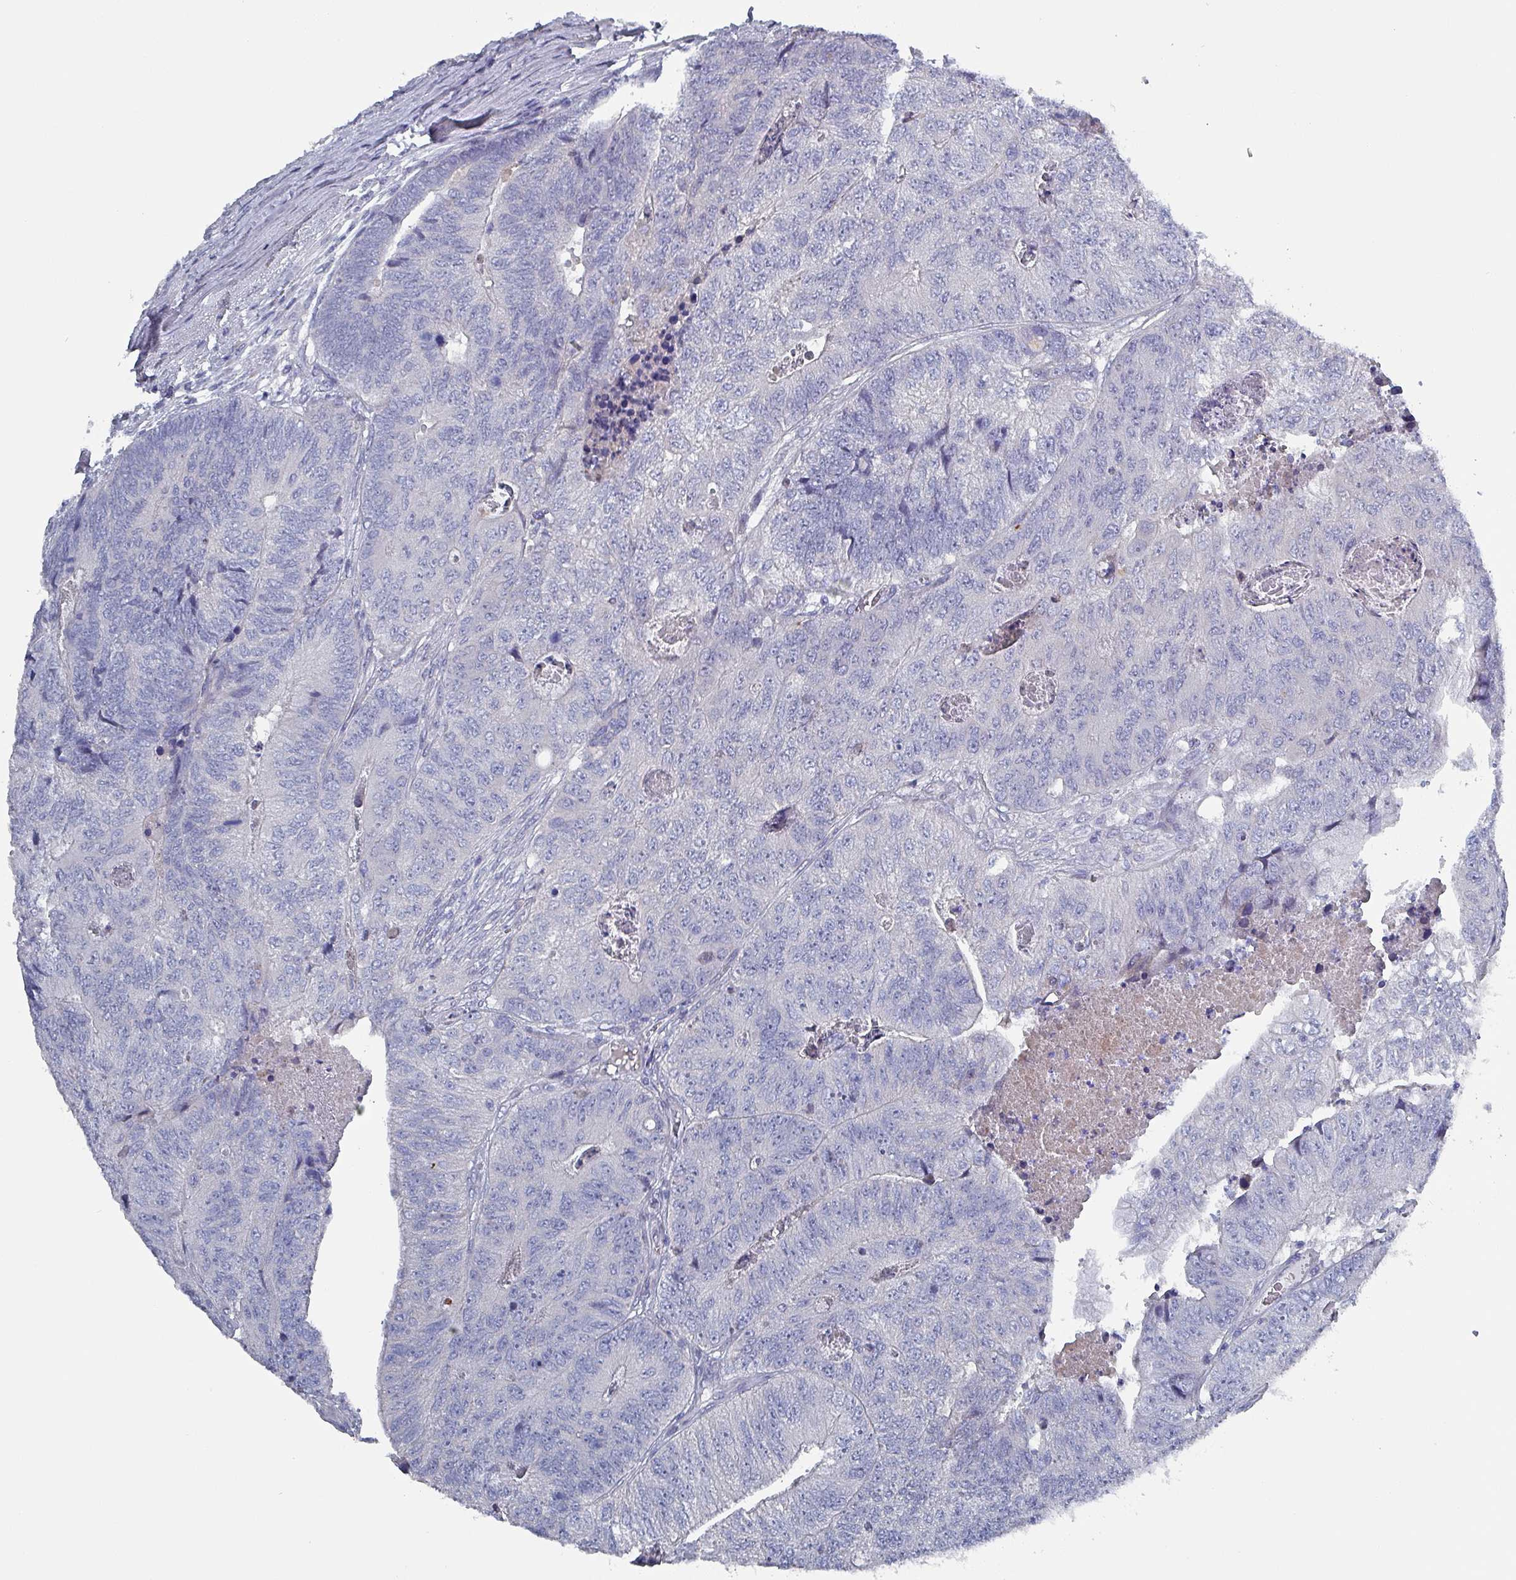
{"staining": {"intensity": "negative", "quantity": "none", "location": "none"}, "tissue": "colorectal cancer", "cell_type": "Tumor cells", "image_type": "cancer", "snomed": [{"axis": "morphology", "description": "Adenocarcinoma, NOS"}, {"axis": "topography", "description": "Colon"}], "caption": "The image reveals no significant expression in tumor cells of colorectal cancer.", "gene": "DRD5", "patient": {"sex": "female", "age": 67}}